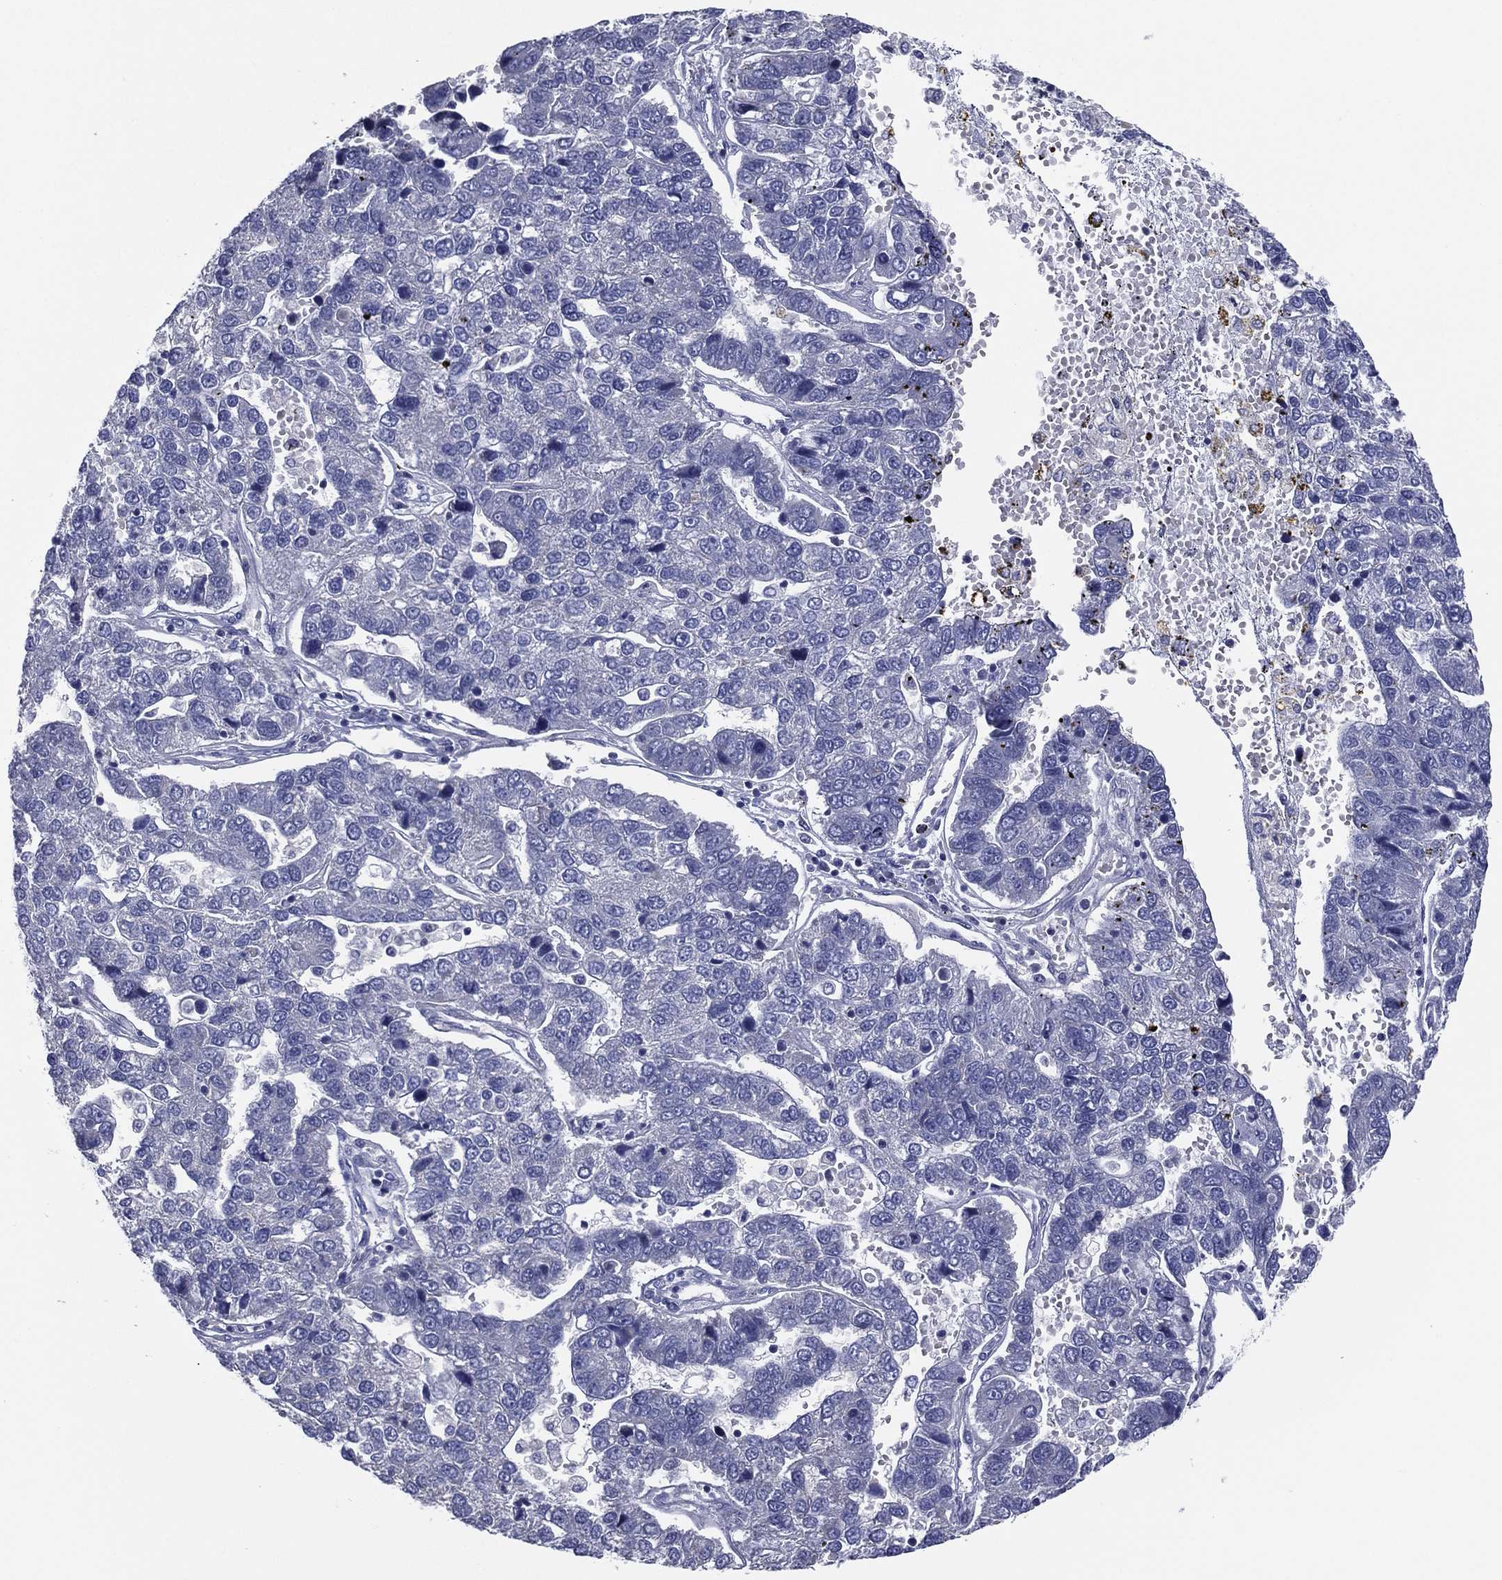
{"staining": {"intensity": "negative", "quantity": "none", "location": "none"}, "tissue": "pancreatic cancer", "cell_type": "Tumor cells", "image_type": "cancer", "snomed": [{"axis": "morphology", "description": "Adenocarcinoma, NOS"}, {"axis": "topography", "description": "Pancreas"}], "caption": "Tumor cells show no significant protein staining in pancreatic cancer (adenocarcinoma). (IHC, brightfield microscopy, high magnification).", "gene": "SLC13A4", "patient": {"sex": "female", "age": 61}}